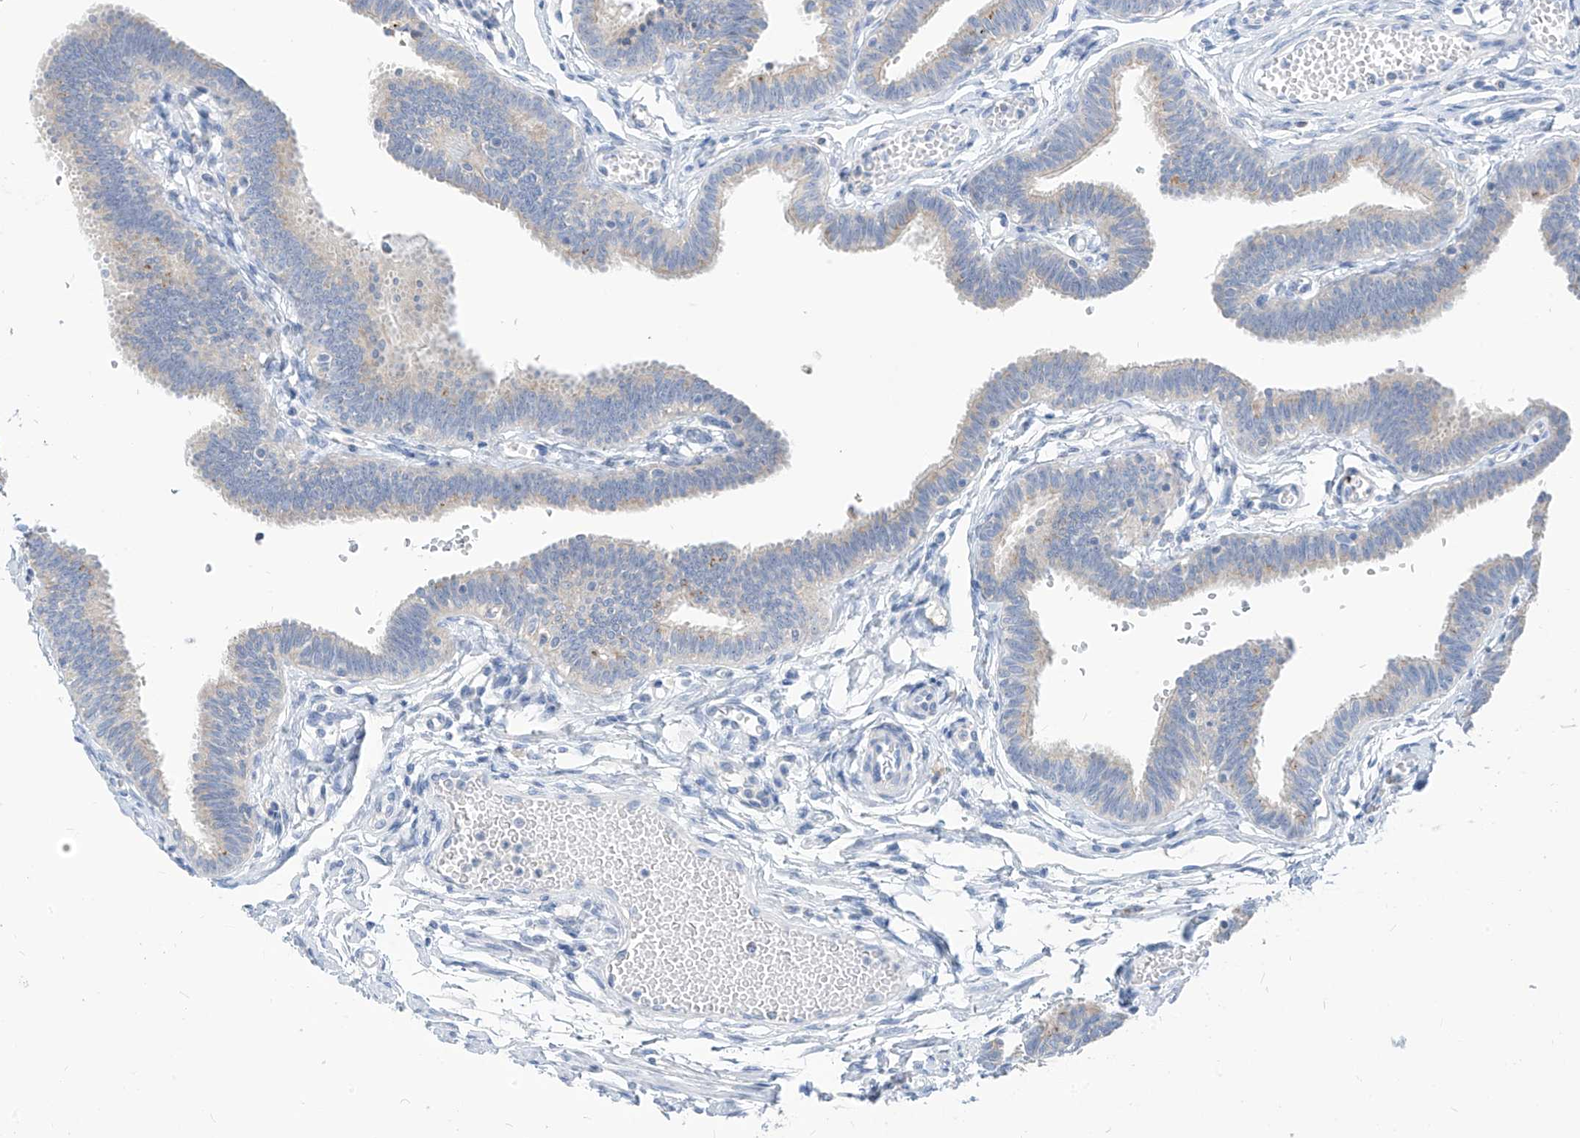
{"staining": {"intensity": "moderate", "quantity": "<25%", "location": "cytoplasmic/membranous"}, "tissue": "fallopian tube", "cell_type": "Glandular cells", "image_type": "normal", "snomed": [{"axis": "morphology", "description": "Normal tissue, NOS"}, {"axis": "topography", "description": "Fallopian tube"}, {"axis": "topography", "description": "Ovary"}], "caption": "Immunohistochemical staining of benign human fallopian tube reveals low levels of moderate cytoplasmic/membranous expression in approximately <25% of glandular cells.", "gene": "ZNF404", "patient": {"sex": "female", "age": 23}}